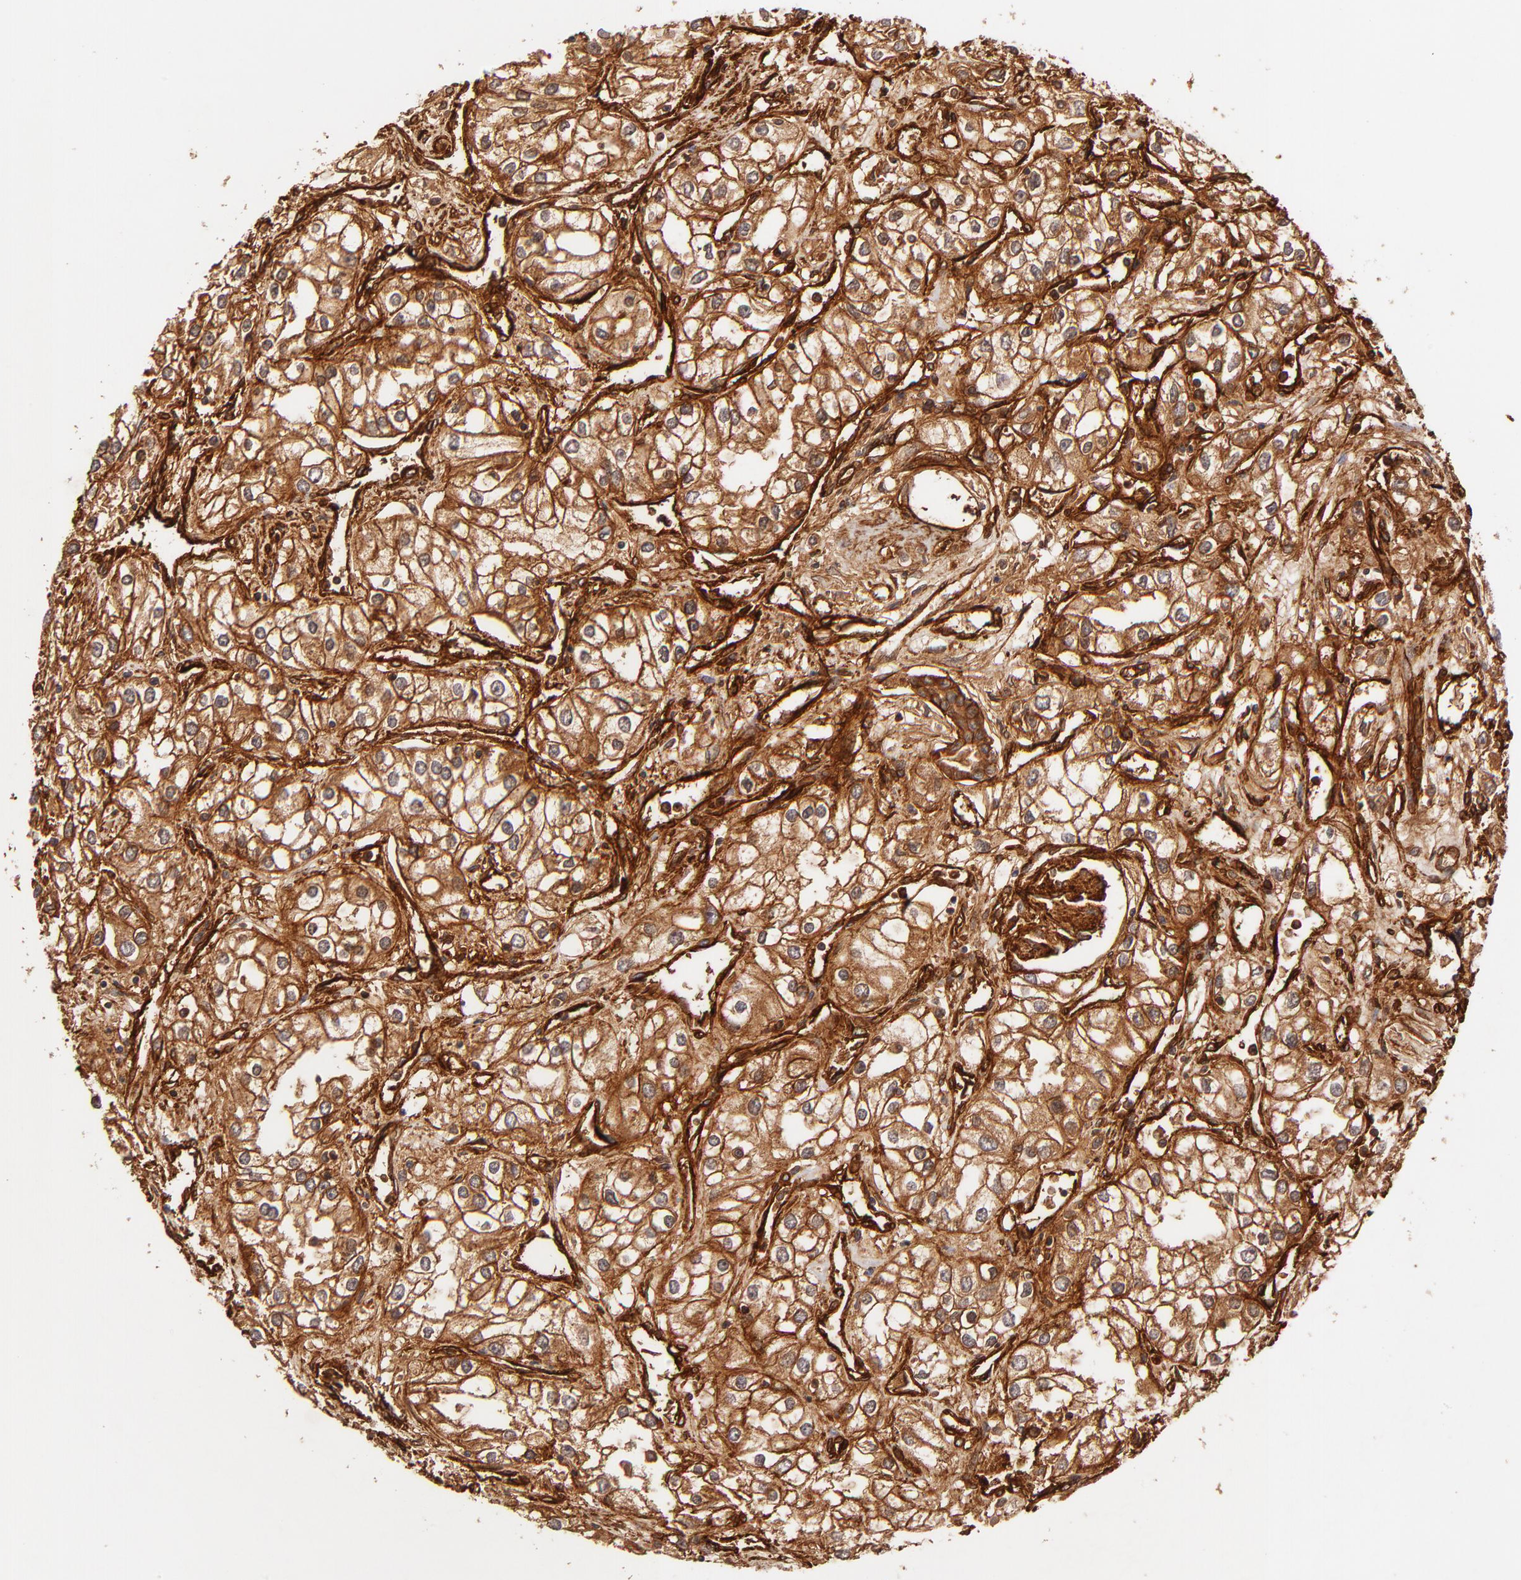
{"staining": {"intensity": "strong", "quantity": ">75%", "location": "cytoplasmic/membranous"}, "tissue": "renal cancer", "cell_type": "Tumor cells", "image_type": "cancer", "snomed": [{"axis": "morphology", "description": "Adenocarcinoma, NOS"}, {"axis": "topography", "description": "Kidney"}], "caption": "Protein expression analysis of renal cancer shows strong cytoplasmic/membranous staining in approximately >75% of tumor cells. (DAB (3,3'-diaminobenzidine) IHC, brown staining for protein, blue staining for nuclei).", "gene": "ITGB1", "patient": {"sex": "male", "age": 57}}